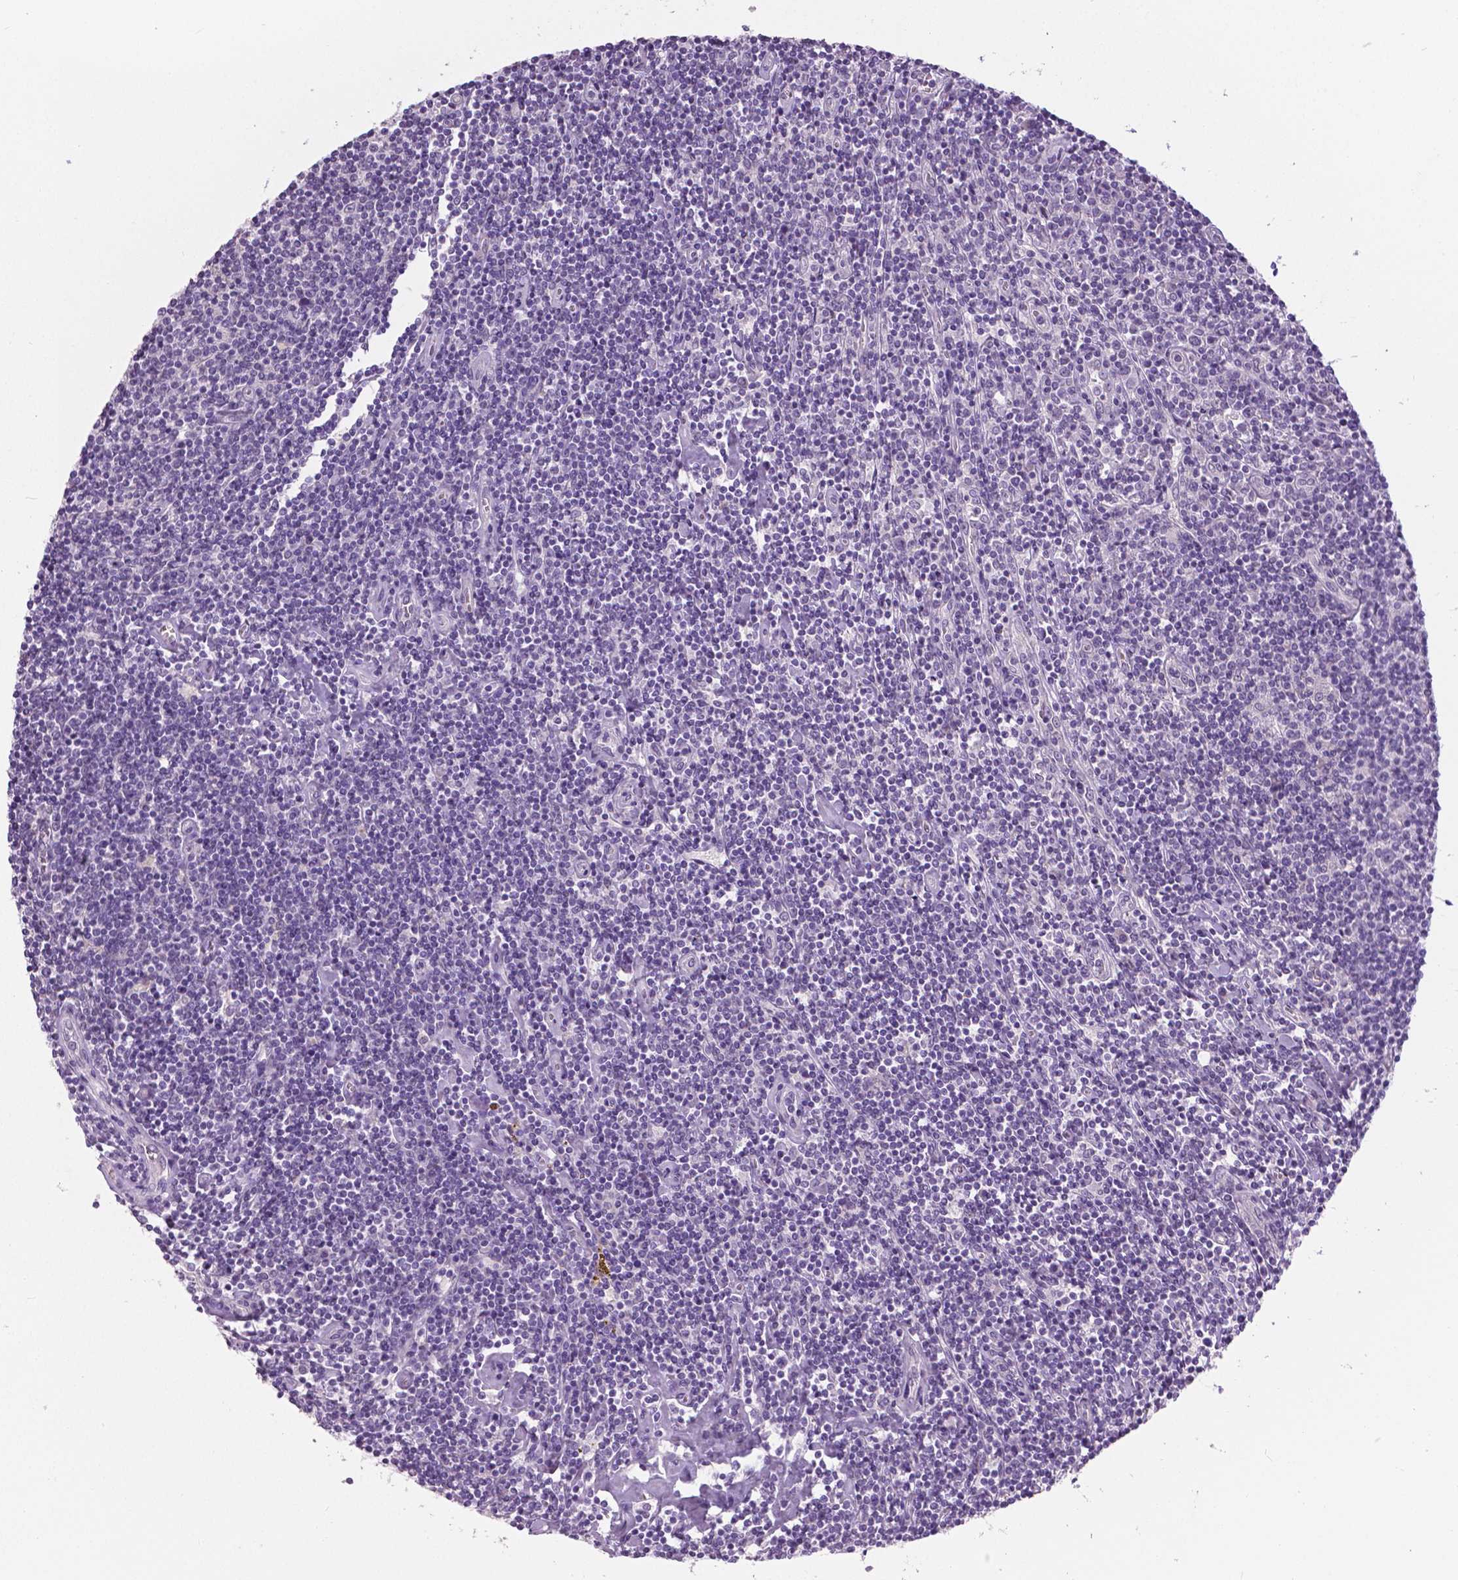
{"staining": {"intensity": "negative", "quantity": "none", "location": "none"}, "tissue": "lymphoma", "cell_type": "Tumor cells", "image_type": "cancer", "snomed": [{"axis": "morphology", "description": "Hodgkin's disease, NOS"}, {"axis": "topography", "description": "Lymph node"}], "caption": "Photomicrograph shows no significant protein positivity in tumor cells of Hodgkin's disease.", "gene": "FOXA1", "patient": {"sex": "male", "age": 40}}